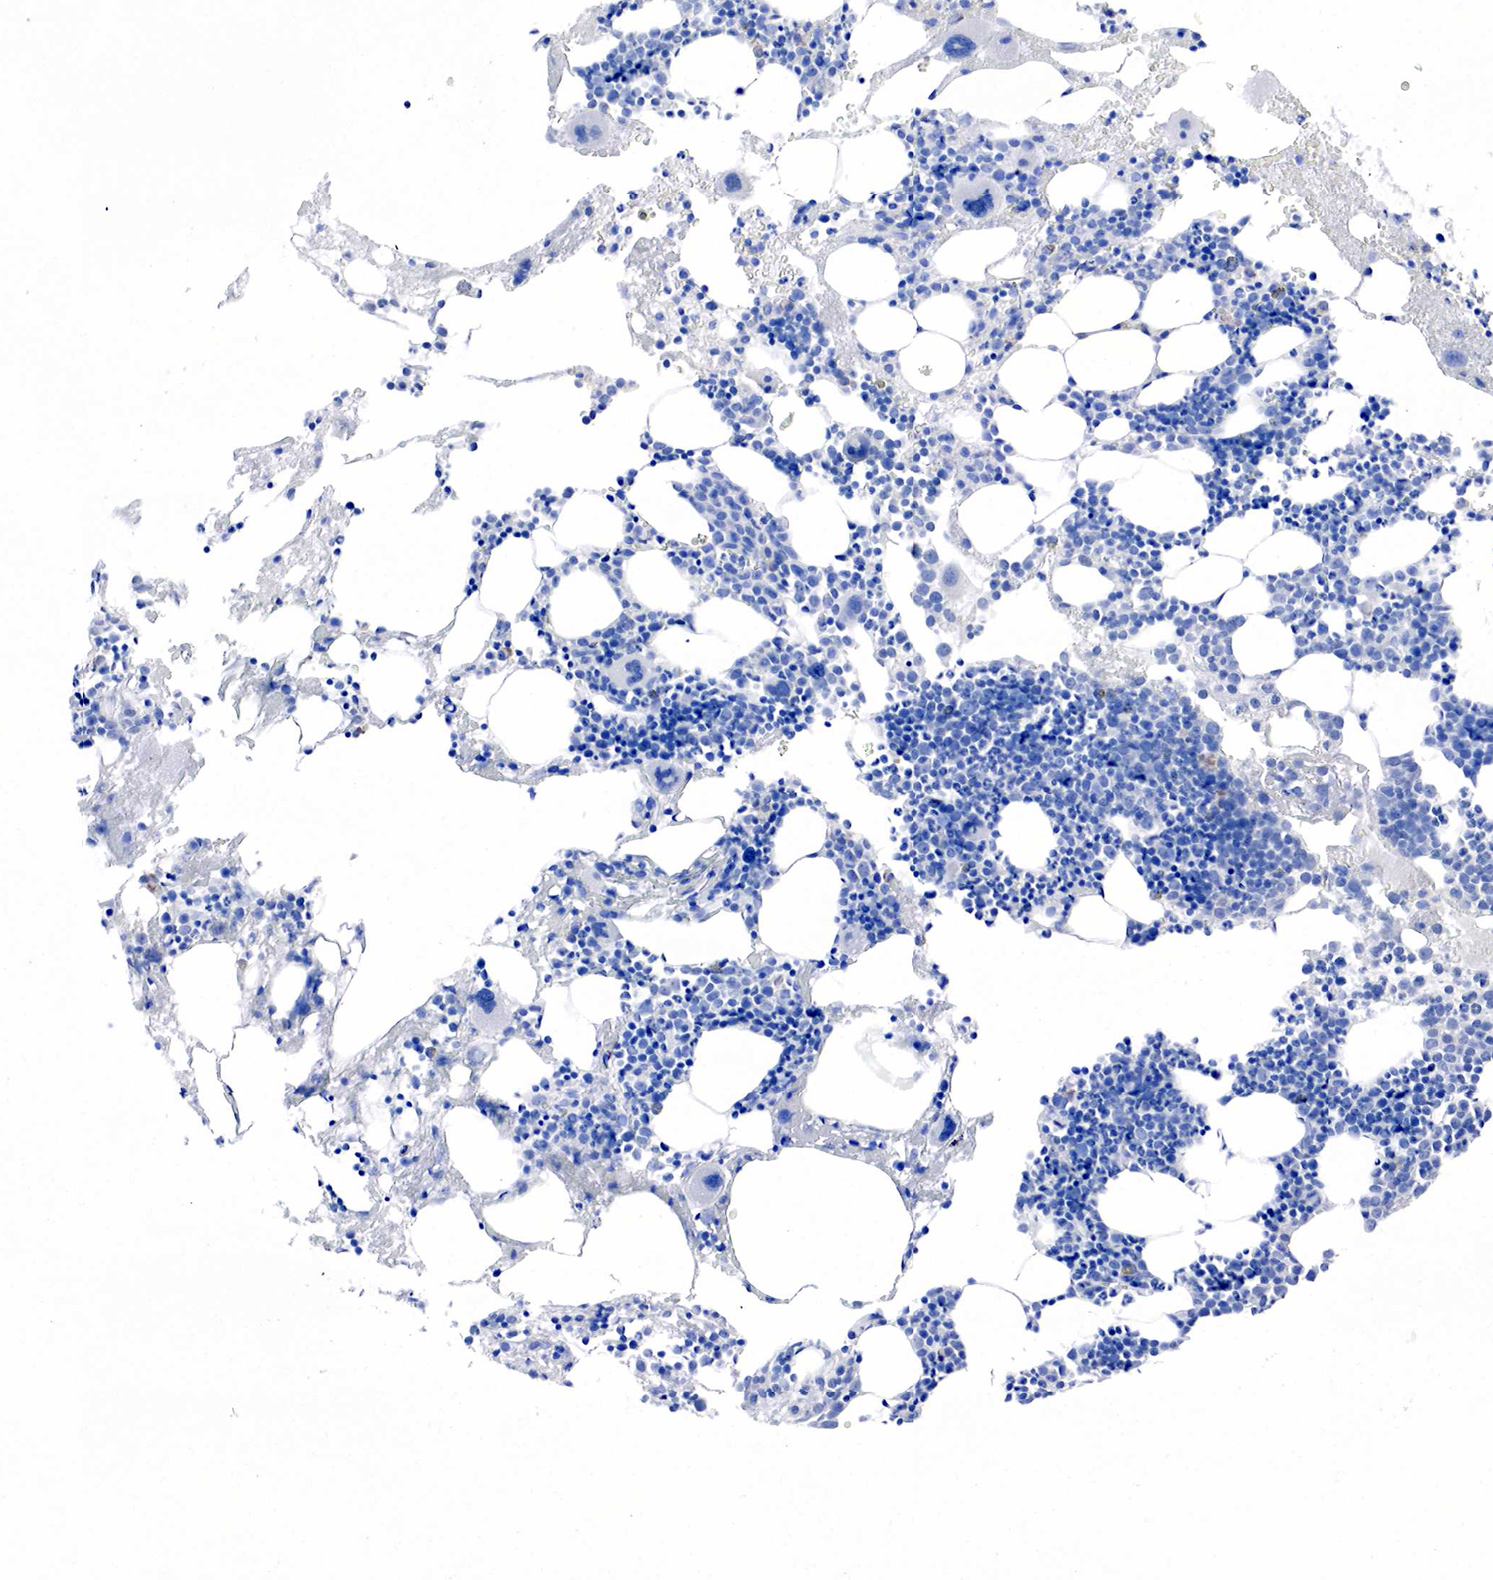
{"staining": {"intensity": "negative", "quantity": "none", "location": "none"}, "tissue": "bone marrow", "cell_type": "Hematopoietic cells", "image_type": "normal", "snomed": [{"axis": "morphology", "description": "Normal tissue, NOS"}, {"axis": "topography", "description": "Bone marrow"}], "caption": "A high-resolution micrograph shows immunohistochemistry staining of unremarkable bone marrow, which shows no significant staining in hematopoietic cells.", "gene": "CHGA", "patient": {"sex": "male", "age": 75}}